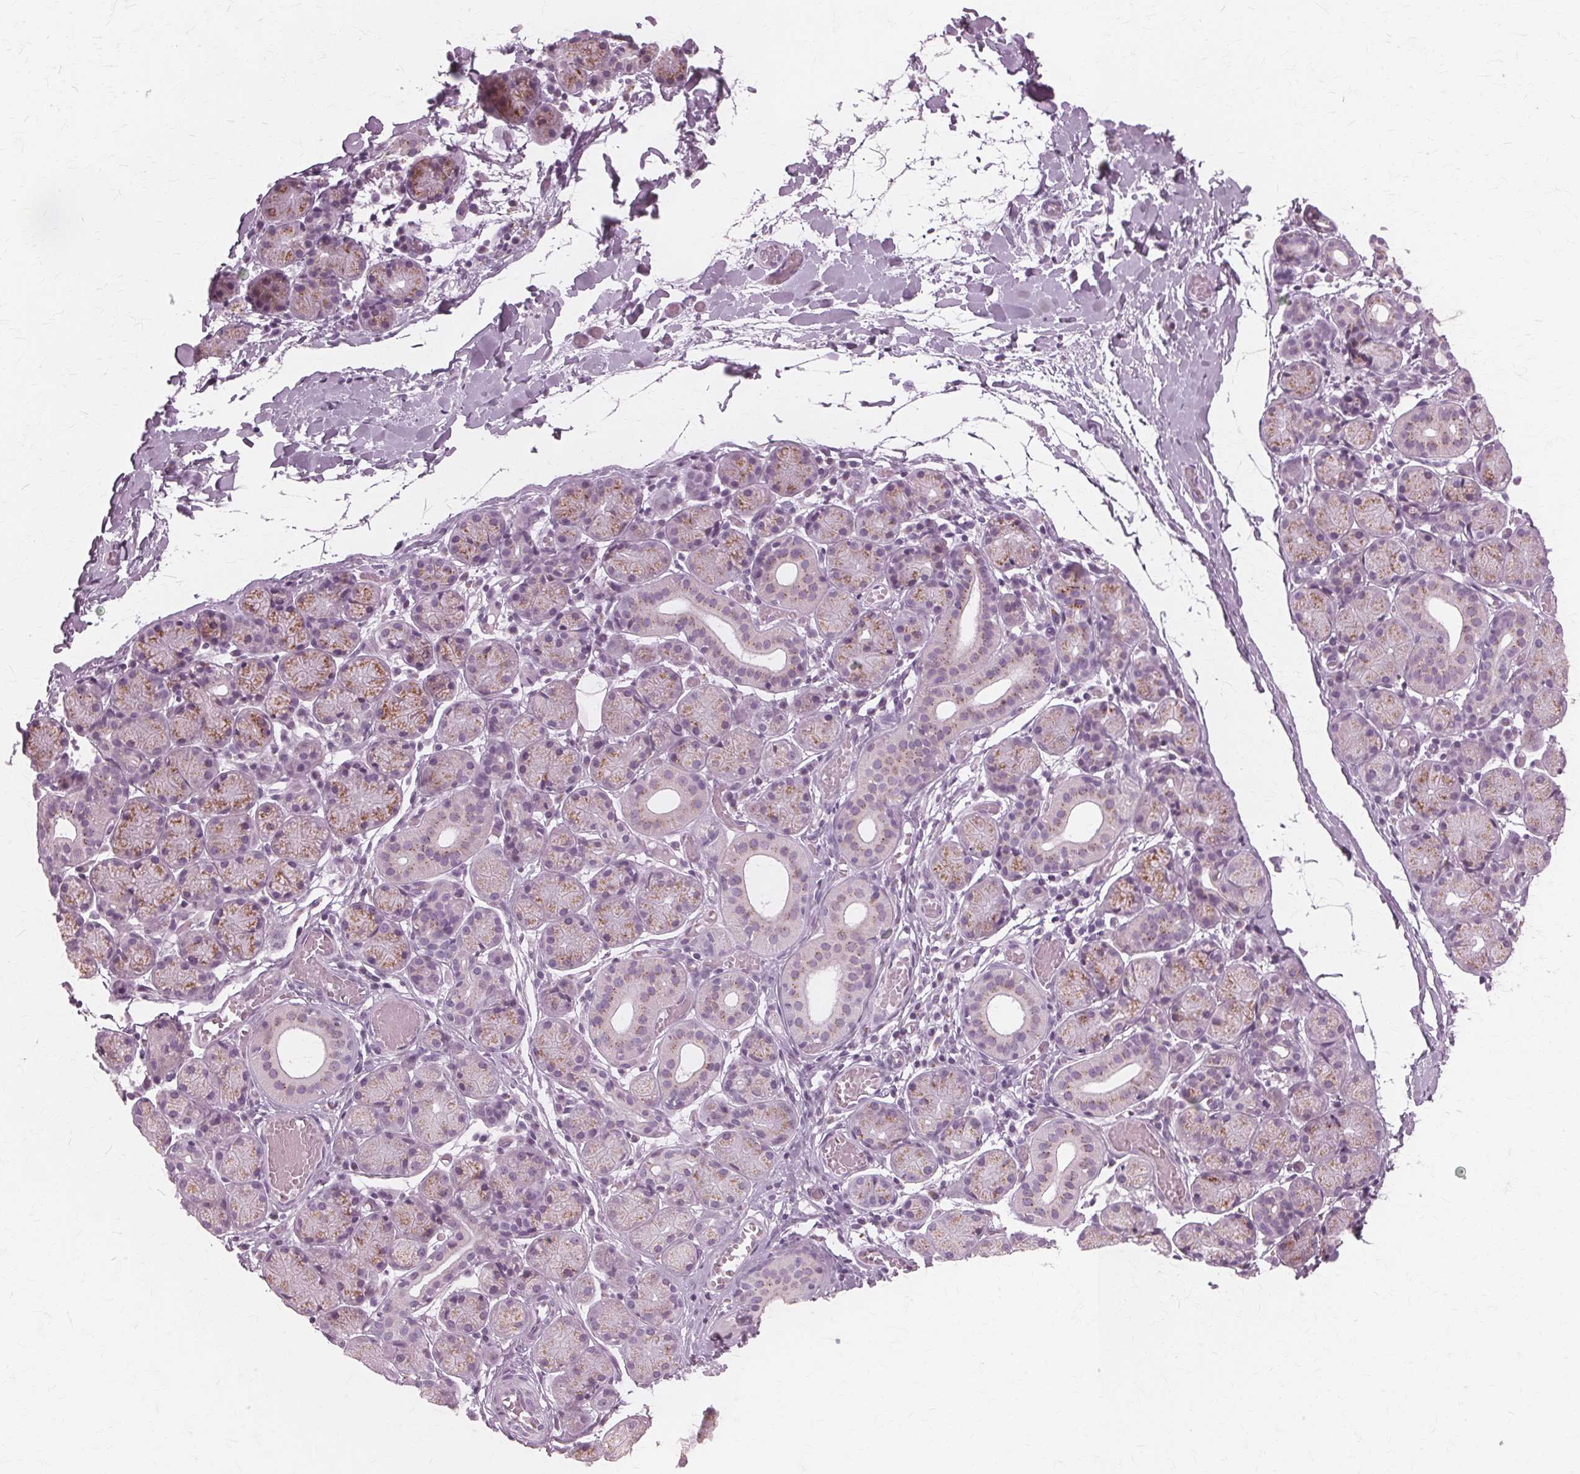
{"staining": {"intensity": "moderate", "quantity": "<25%", "location": "cytoplasmic/membranous"}, "tissue": "salivary gland", "cell_type": "Glandular cells", "image_type": "normal", "snomed": [{"axis": "morphology", "description": "Normal tissue, NOS"}, {"axis": "topography", "description": "Salivary gland"}], "caption": "IHC histopathology image of benign salivary gland stained for a protein (brown), which shows low levels of moderate cytoplasmic/membranous positivity in approximately <25% of glandular cells.", "gene": "DNASE2", "patient": {"sex": "female", "age": 24}}